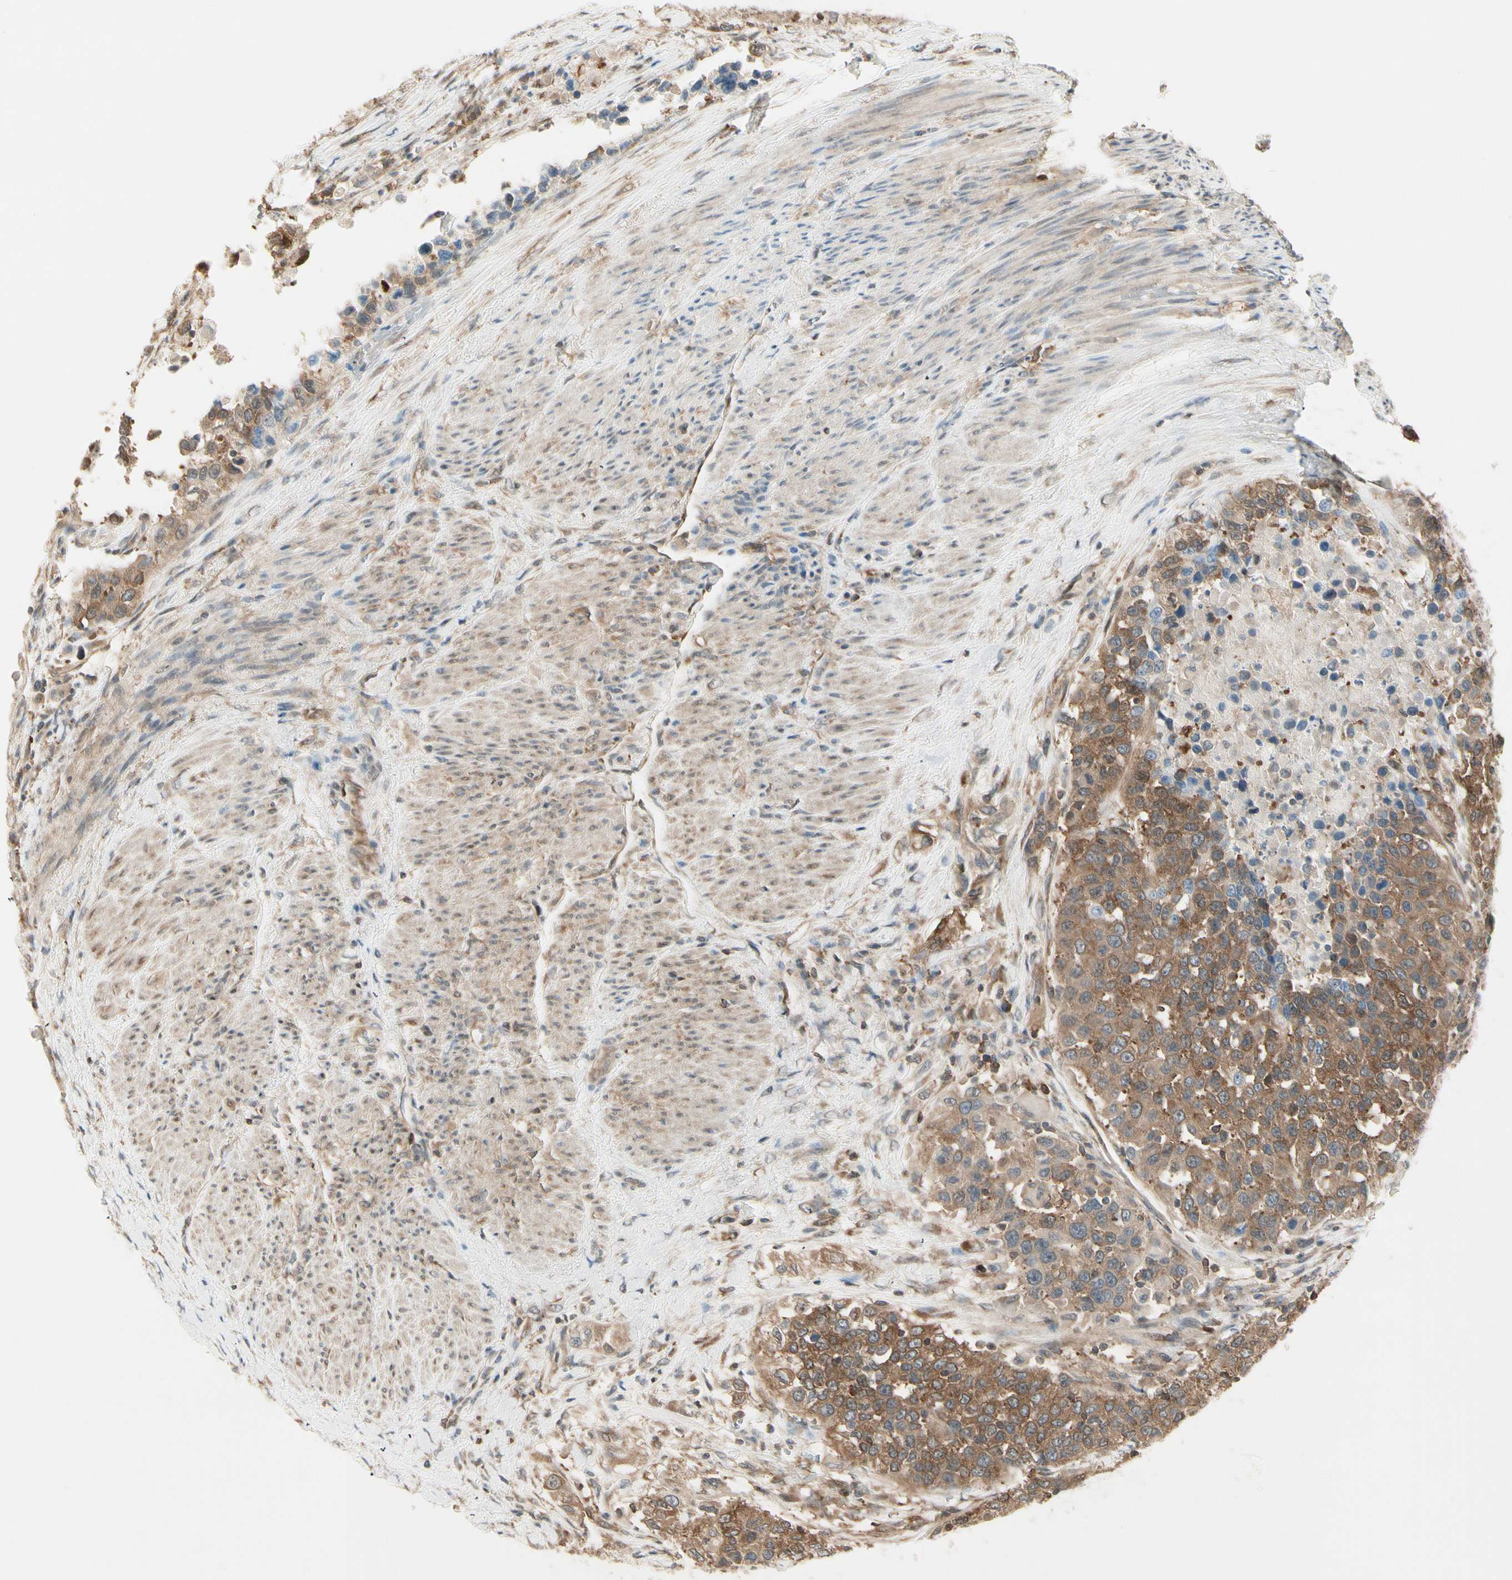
{"staining": {"intensity": "moderate", "quantity": ">75%", "location": "cytoplasmic/membranous"}, "tissue": "urothelial cancer", "cell_type": "Tumor cells", "image_type": "cancer", "snomed": [{"axis": "morphology", "description": "Urothelial carcinoma, High grade"}, {"axis": "topography", "description": "Urinary bladder"}], "caption": "High-power microscopy captured an immunohistochemistry (IHC) histopathology image of urothelial carcinoma (high-grade), revealing moderate cytoplasmic/membranous expression in approximately >75% of tumor cells. Using DAB (3,3'-diaminobenzidine) (brown) and hematoxylin (blue) stains, captured at high magnification using brightfield microscopy.", "gene": "OXSR1", "patient": {"sex": "female", "age": 80}}